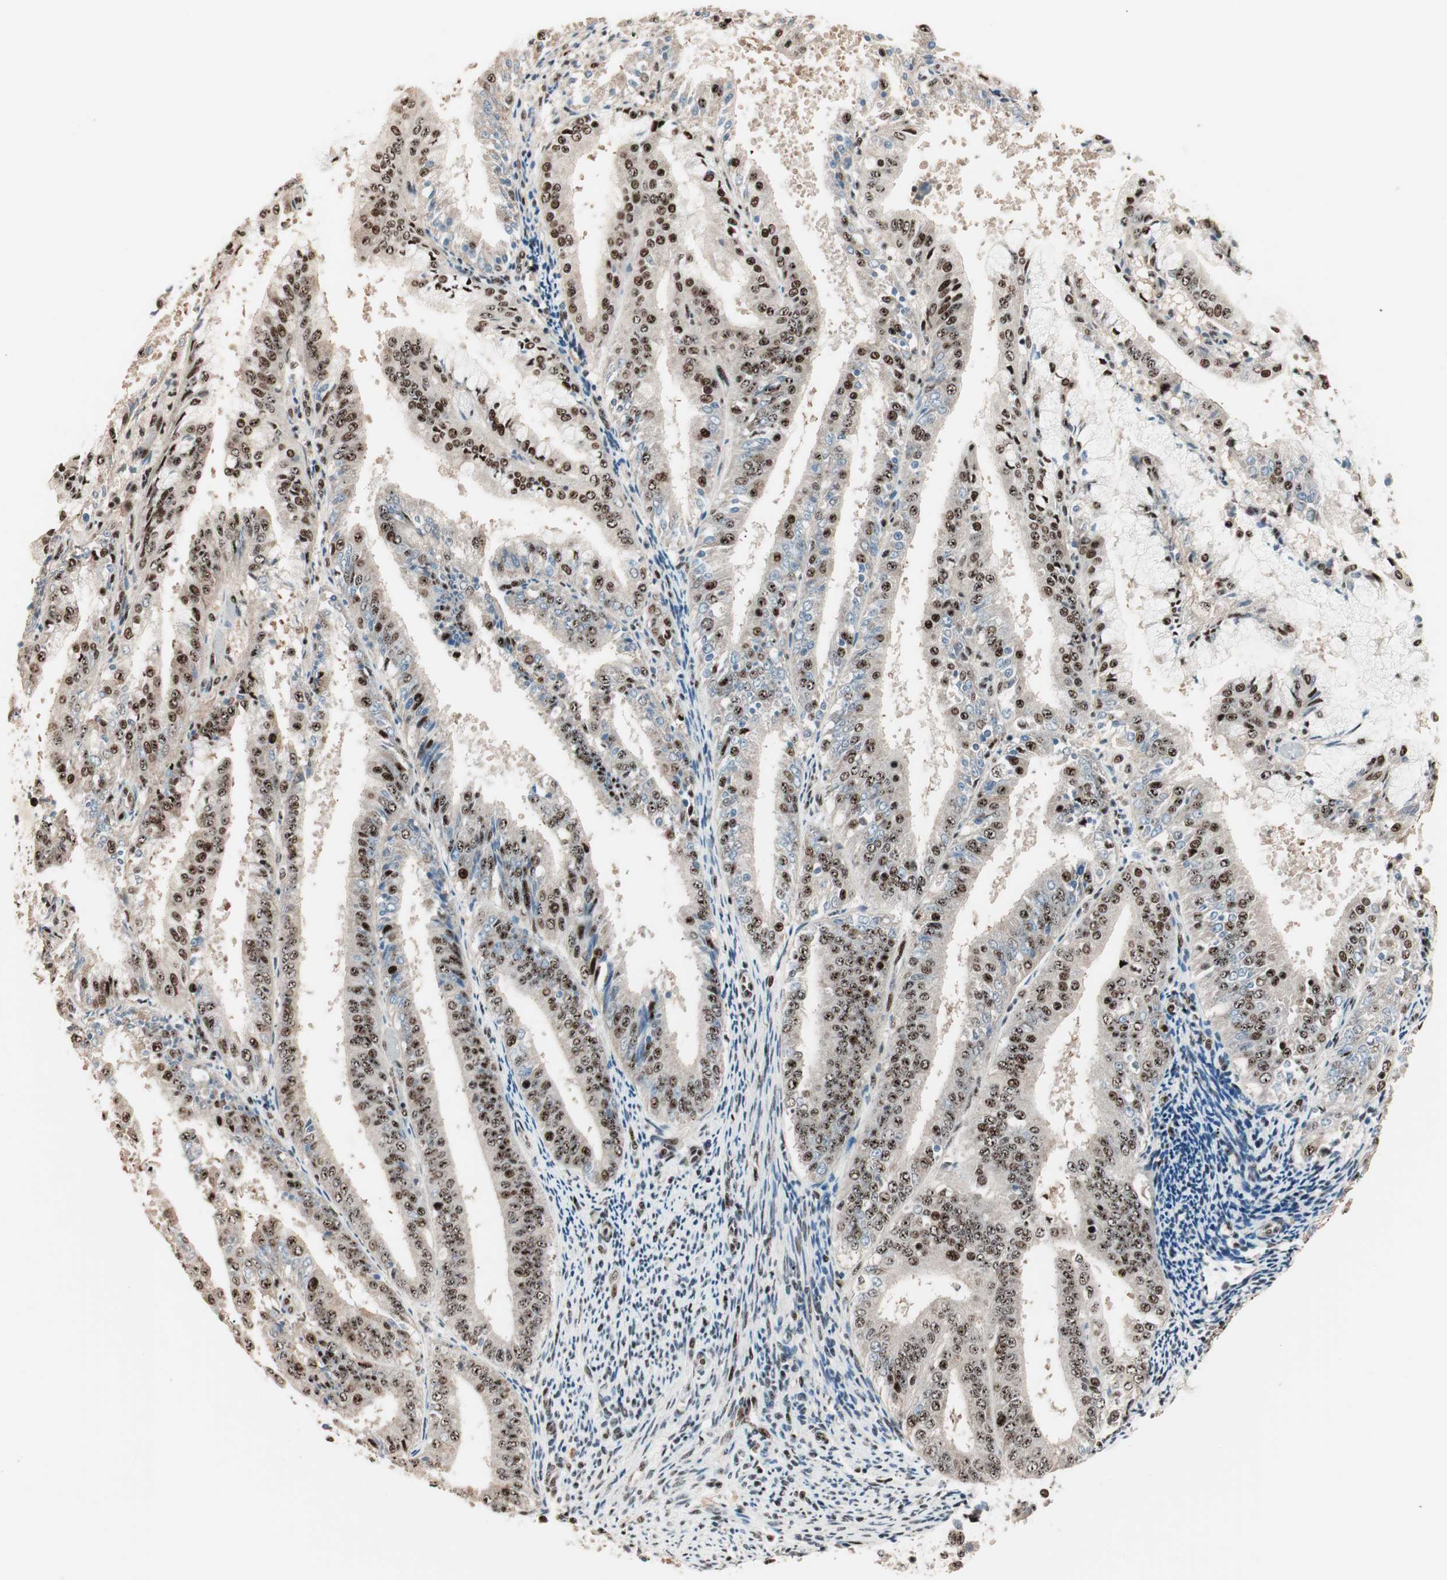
{"staining": {"intensity": "strong", "quantity": ">75%", "location": "nuclear"}, "tissue": "endometrial cancer", "cell_type": "Tumor cells", "image_type": "cancer", "snomed": [{"axis": "morphology", "description": "Adenocarcinoma, NOS"}, {"axis": "topography", "description": "Endometrium"}], "caption": "Protein expression analysis of human adenocarcinoma (endometrial) reveals strong nuclear positivity in about >75% of tumor cells.", "gene": "NR5A2", "patient": {"sex": "female", "age": 63}}